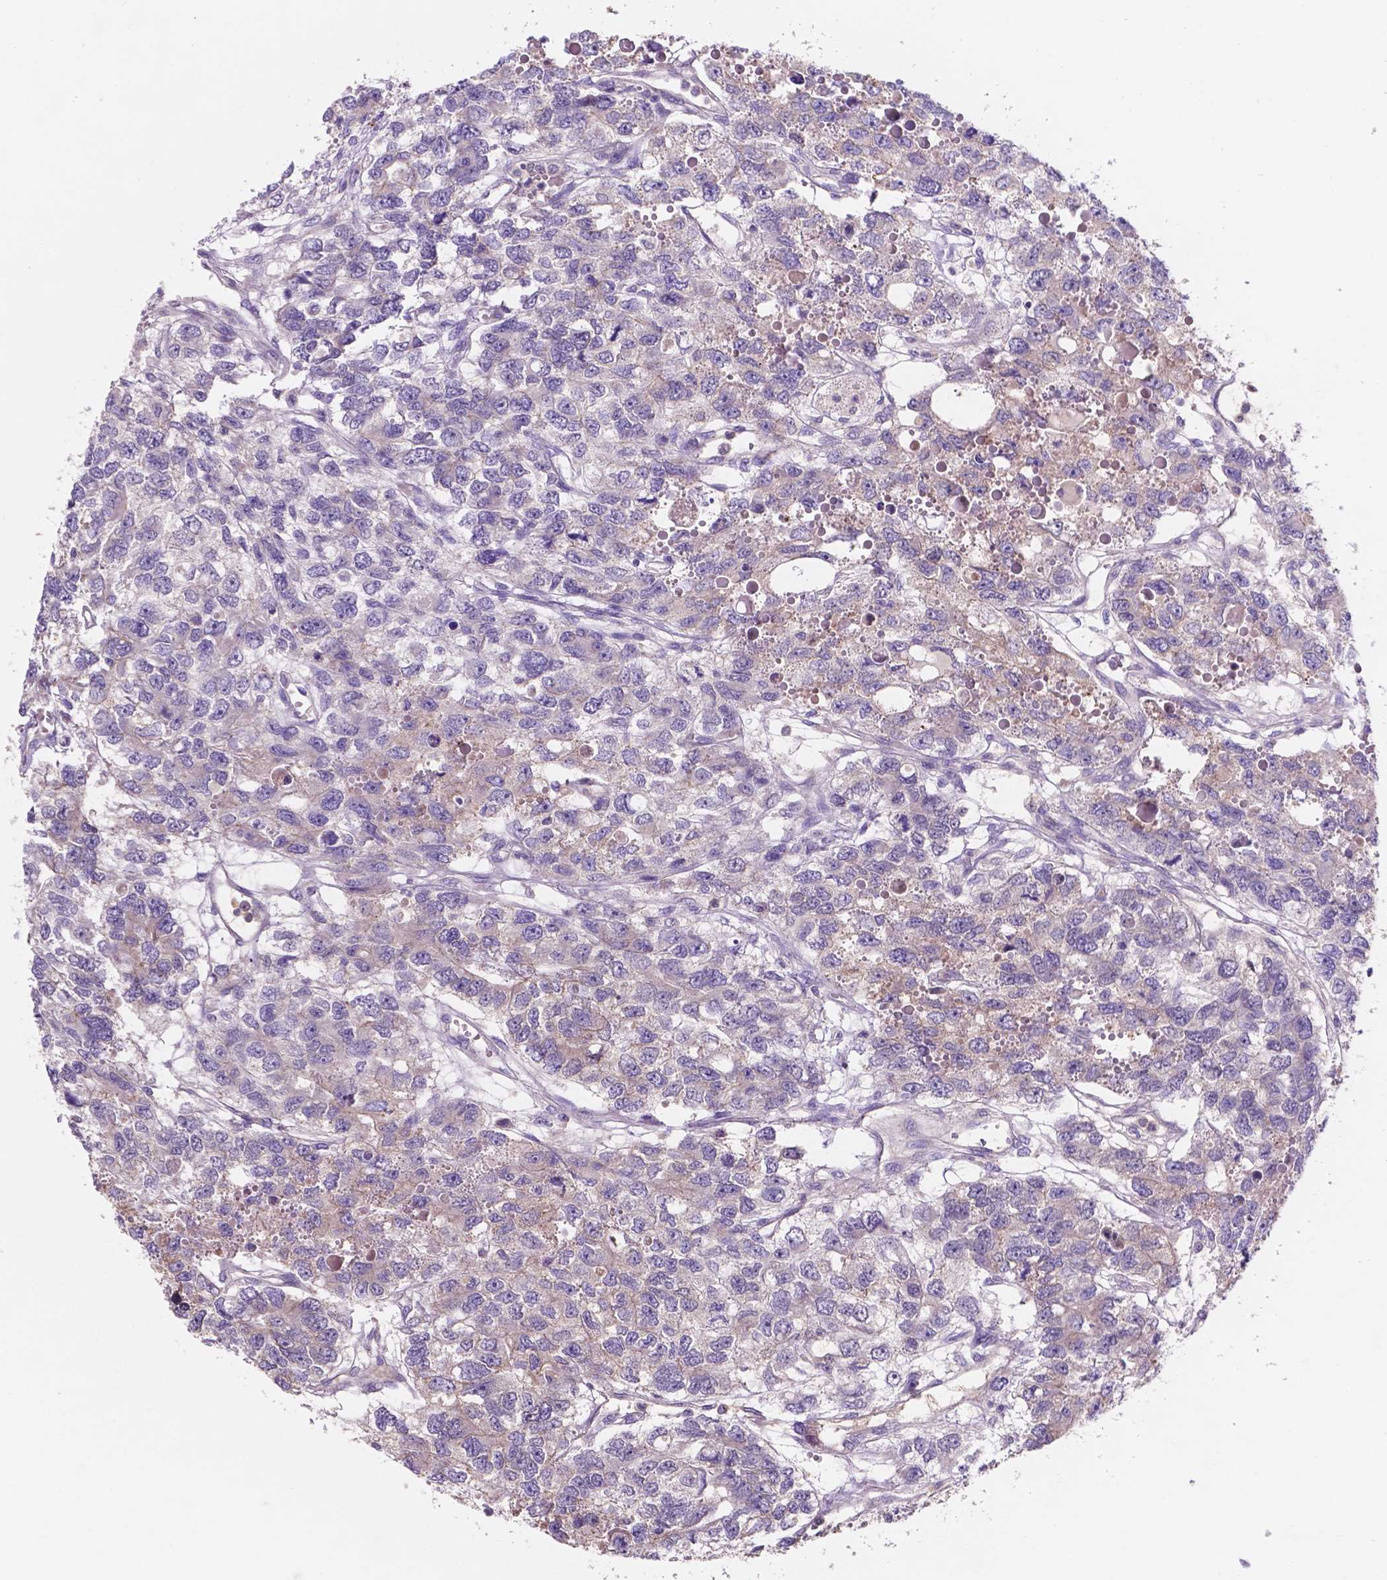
{"staining": {"intensity": "negative", "quantity": "none", "location": "none"}, "tissue": "testis cancer", "cell_type": "Tumor cells", "image_type": "cancer", "snomed": [{"axis": "morphology", "description": "Seminoma, NOS"}, {"axis": "topography", "description": "Testis"}], "caption": "Tumor cells show no significant protein staining in testis cancer (seminoma). The staining is performed using DAB brown chromogen with nuclei counter-stained in using hematoxylin.", "gene": "MKRN2OS", "patient": {"sex": "male", "age": 52}}